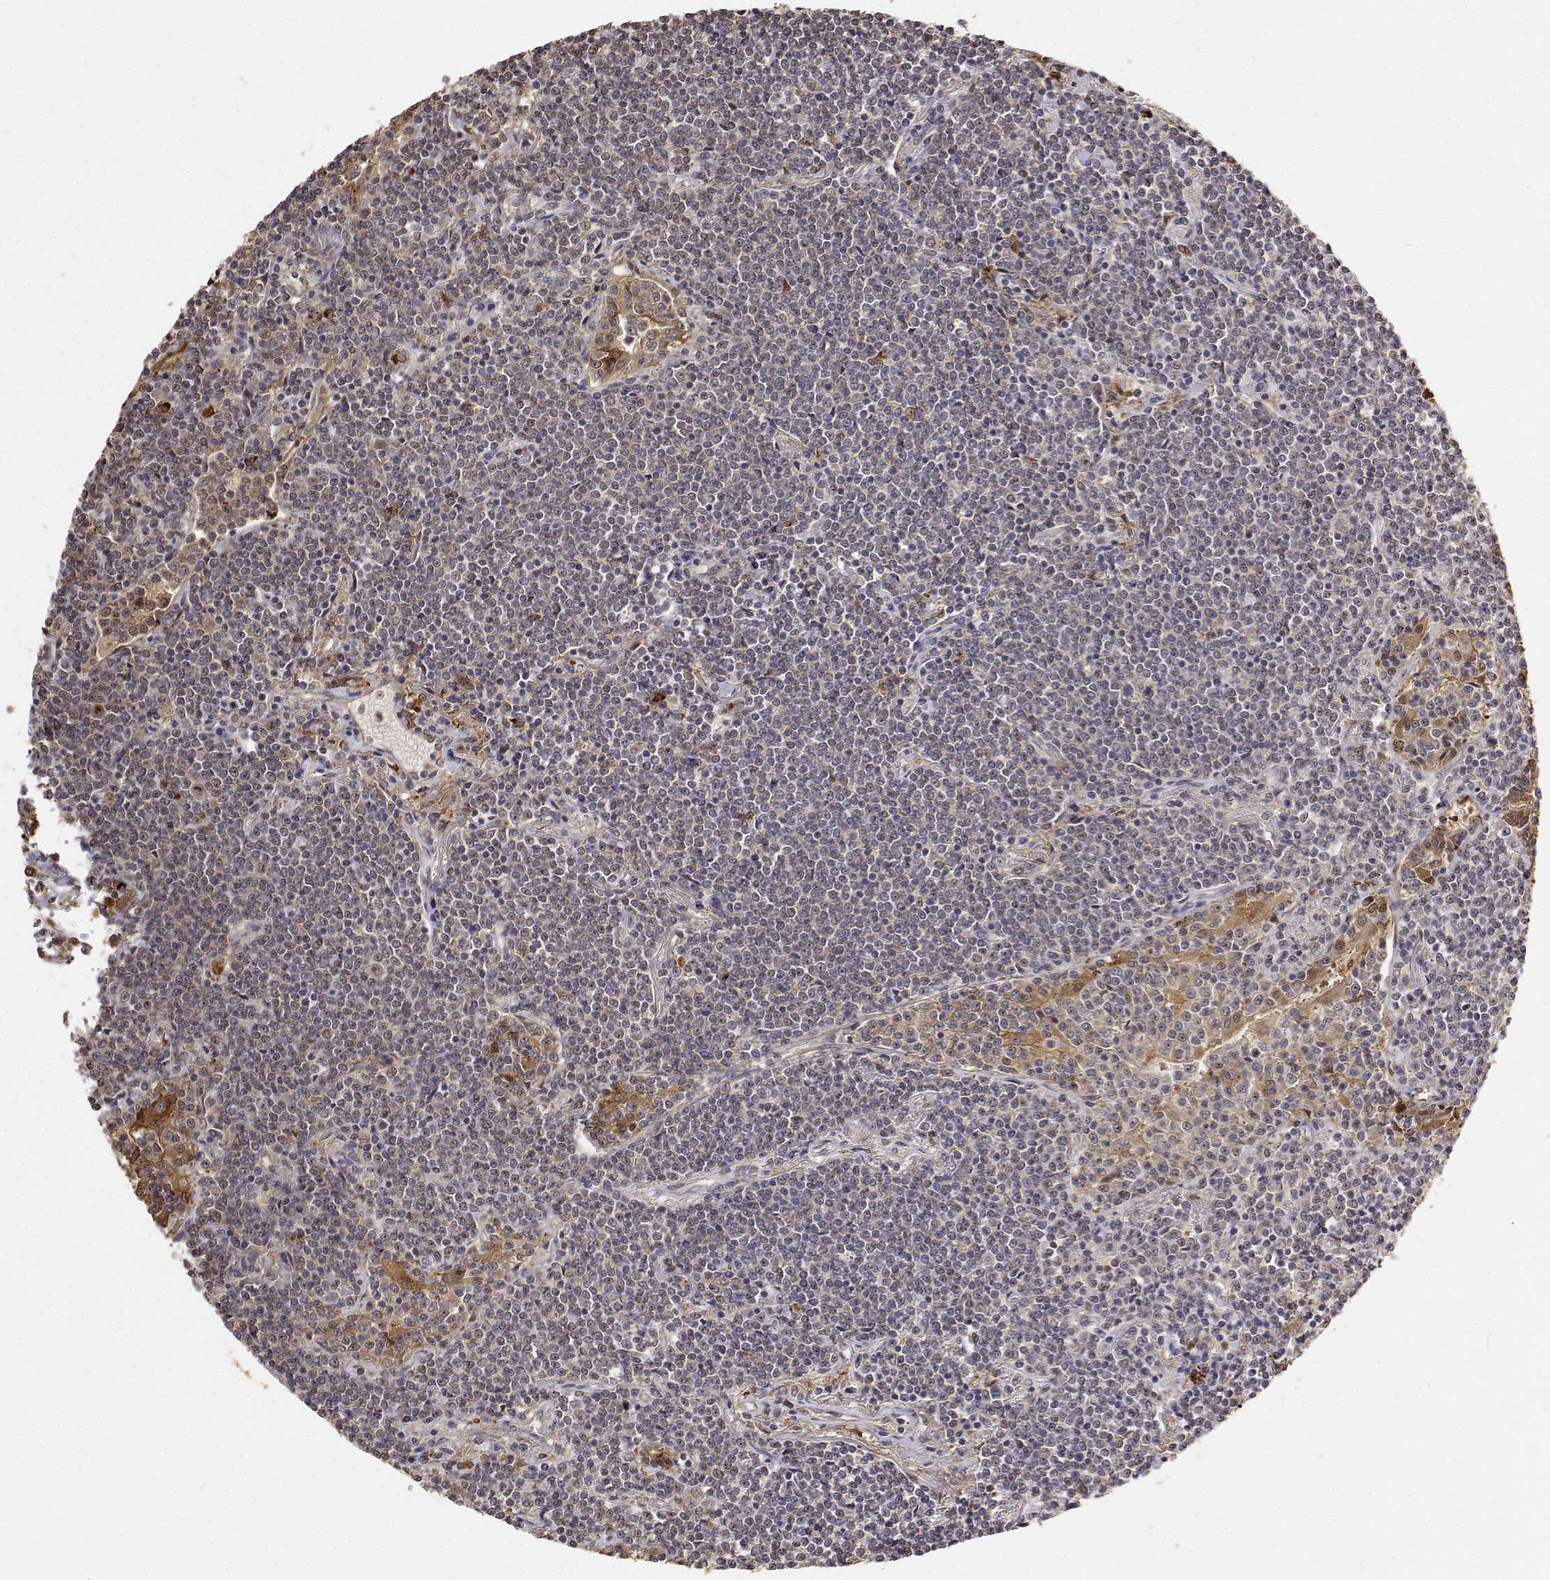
{"staining": {"intensity": "weak", "quantity": "25%-75%", "location": "cytoplasmic/membranous,nuclear"}, "tissue": "lymphoma", "cell_type": "Tumor cells", "image_type": "cancer", "snomed": [{"axis": "morphology", "description": "Malignant lymphoma, non-Hodgkin's type, Low grade"}, {"axis": "topography", "description": "Lung"}], "caption": "Protein staining displays weak cytoplasmic/membranous and nuclear expression in about 25%-75% of tumor cells in malignant lymphoma, non-Hodgkin's type (low-grade).", "gene": "PCID2", "patient": {"sex": "female", "age": 71}}